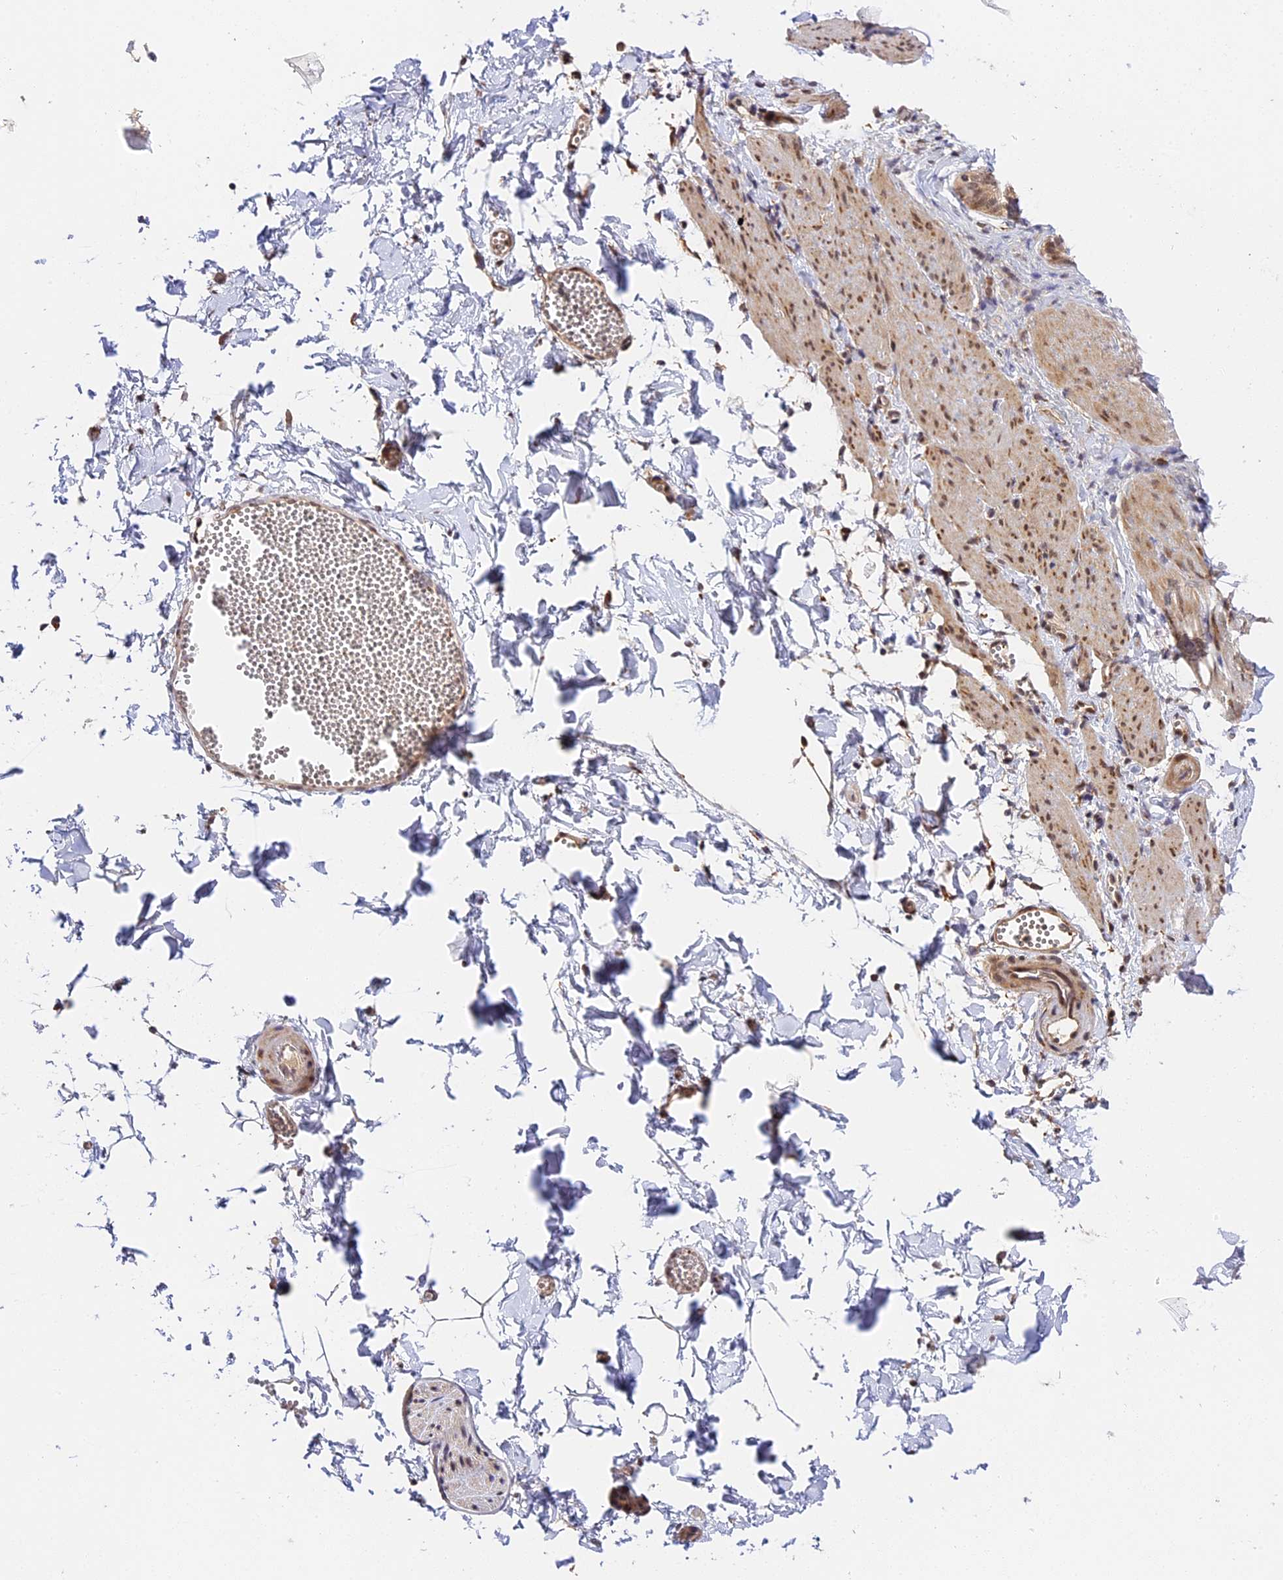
{"staining": {"intensity": "negative", "quantity": "none", "location": "none"}, "tissue": "adipose tissue", "cell_type": "Adipocytes", "image_type": "normal", "snomed": [{"axis": "morphology", "description": "Normal tissue, NOS"}, {"axis": "topography", "description": "Gallbladder"}, {"axis": "topography", "description": "Peripheral nerve tissue"}], "caption": "An immunohistochemistry (IHC) image of benign adipose tissue is shown. There is no staining in adipocytes of adipose tissue.", "gene": "IMPACT", "patient": {"sex": "male", "age": 38}}